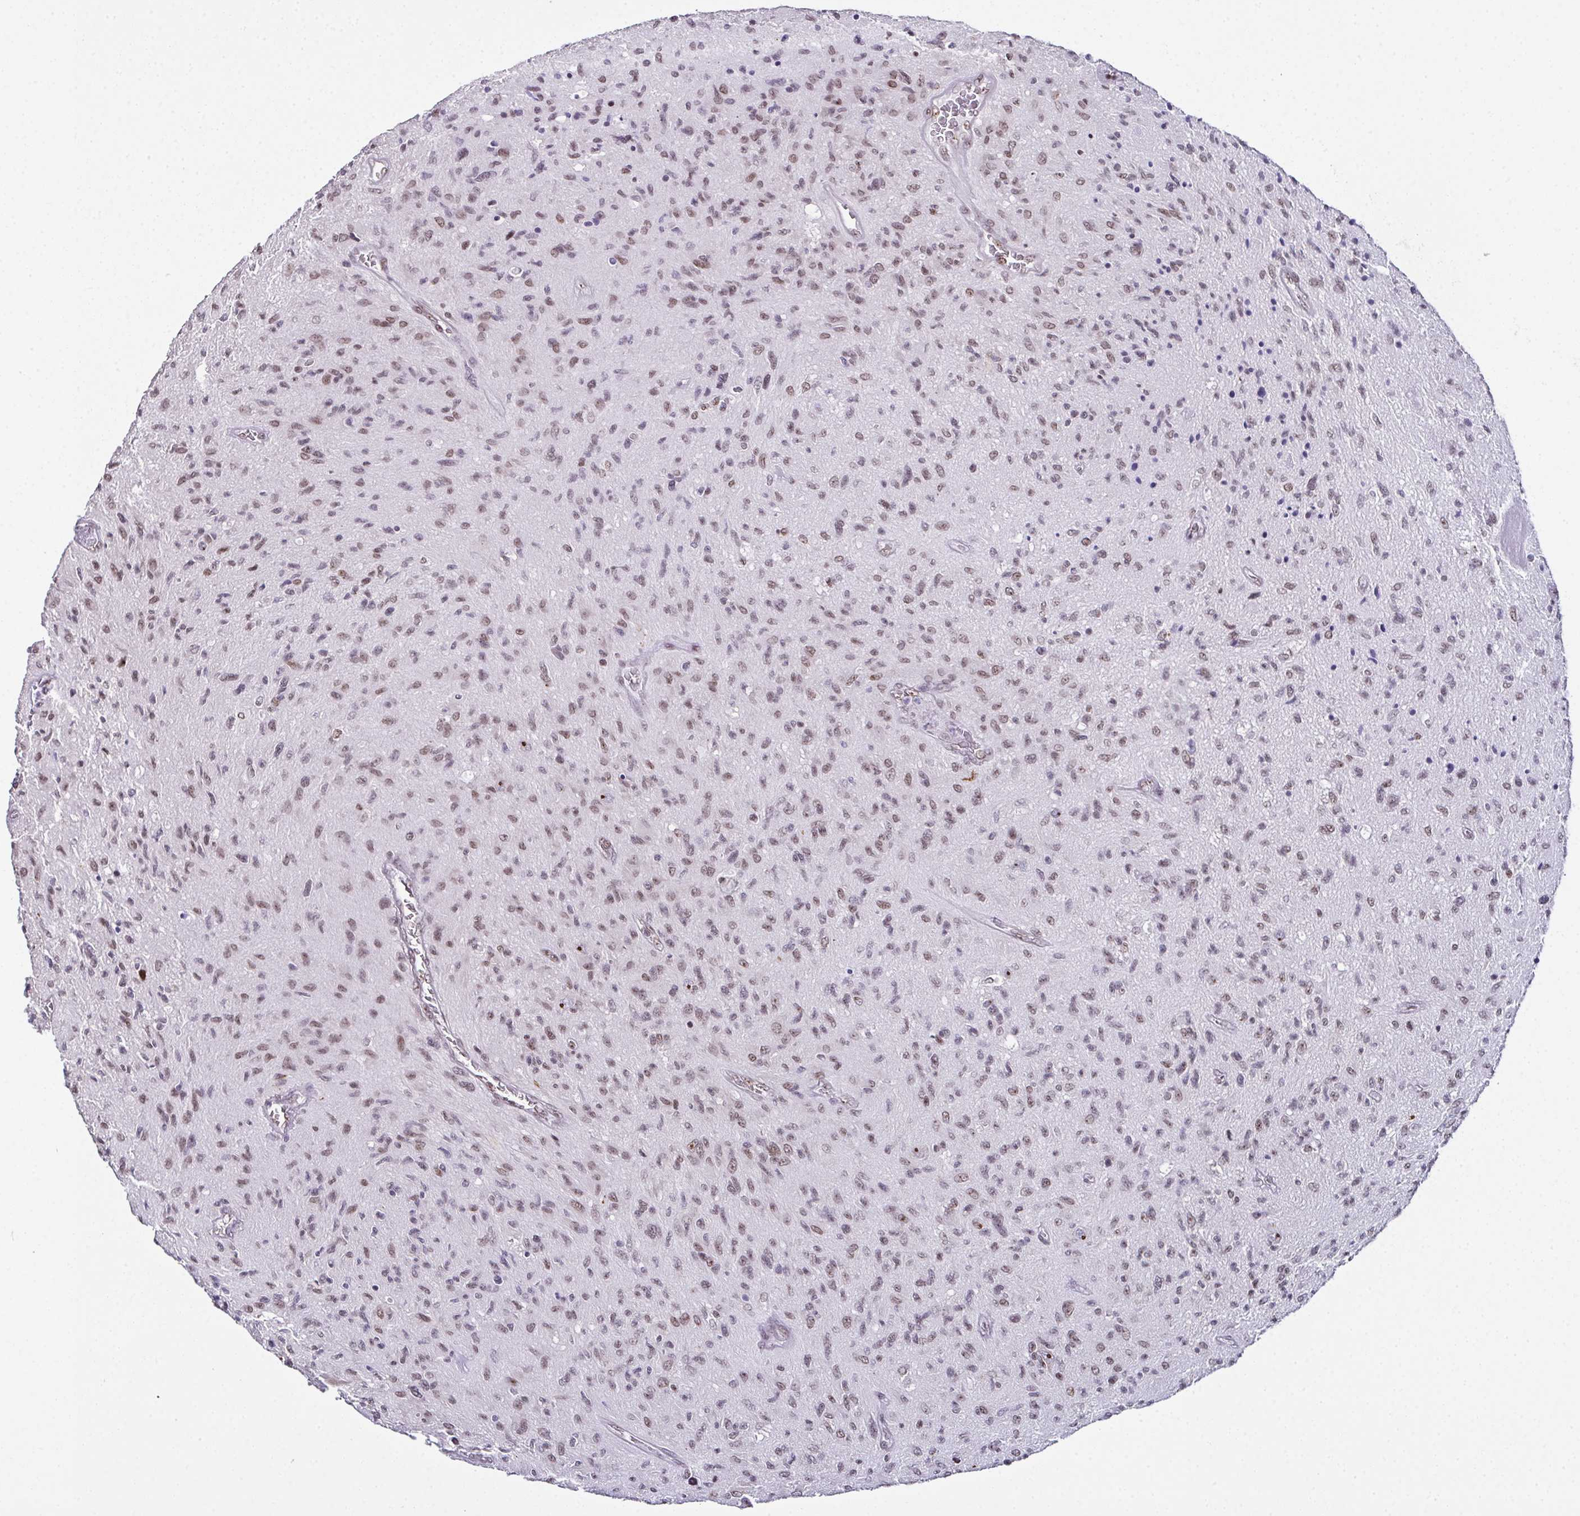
{"staining": {"intensity": "moderate", "quantity": "25%-75%", "location": "nuclear"}, "tissue": "glioma", "cell_type": "Tumor cells", "image_type": "cancer", "snomed": [{"axis": "morphology", "description": "Glioma, malignant, High grade"}, {"axis": "topography", "description": "Brain"}], "caption": "Malignant glioma (high-grade) stained with a brown dye reveals moderate nuclear positive positivity in about 25%-75% of tumor cells.", "gene": "ZNF800", "patient": {"sex": "male", "age": 54}}